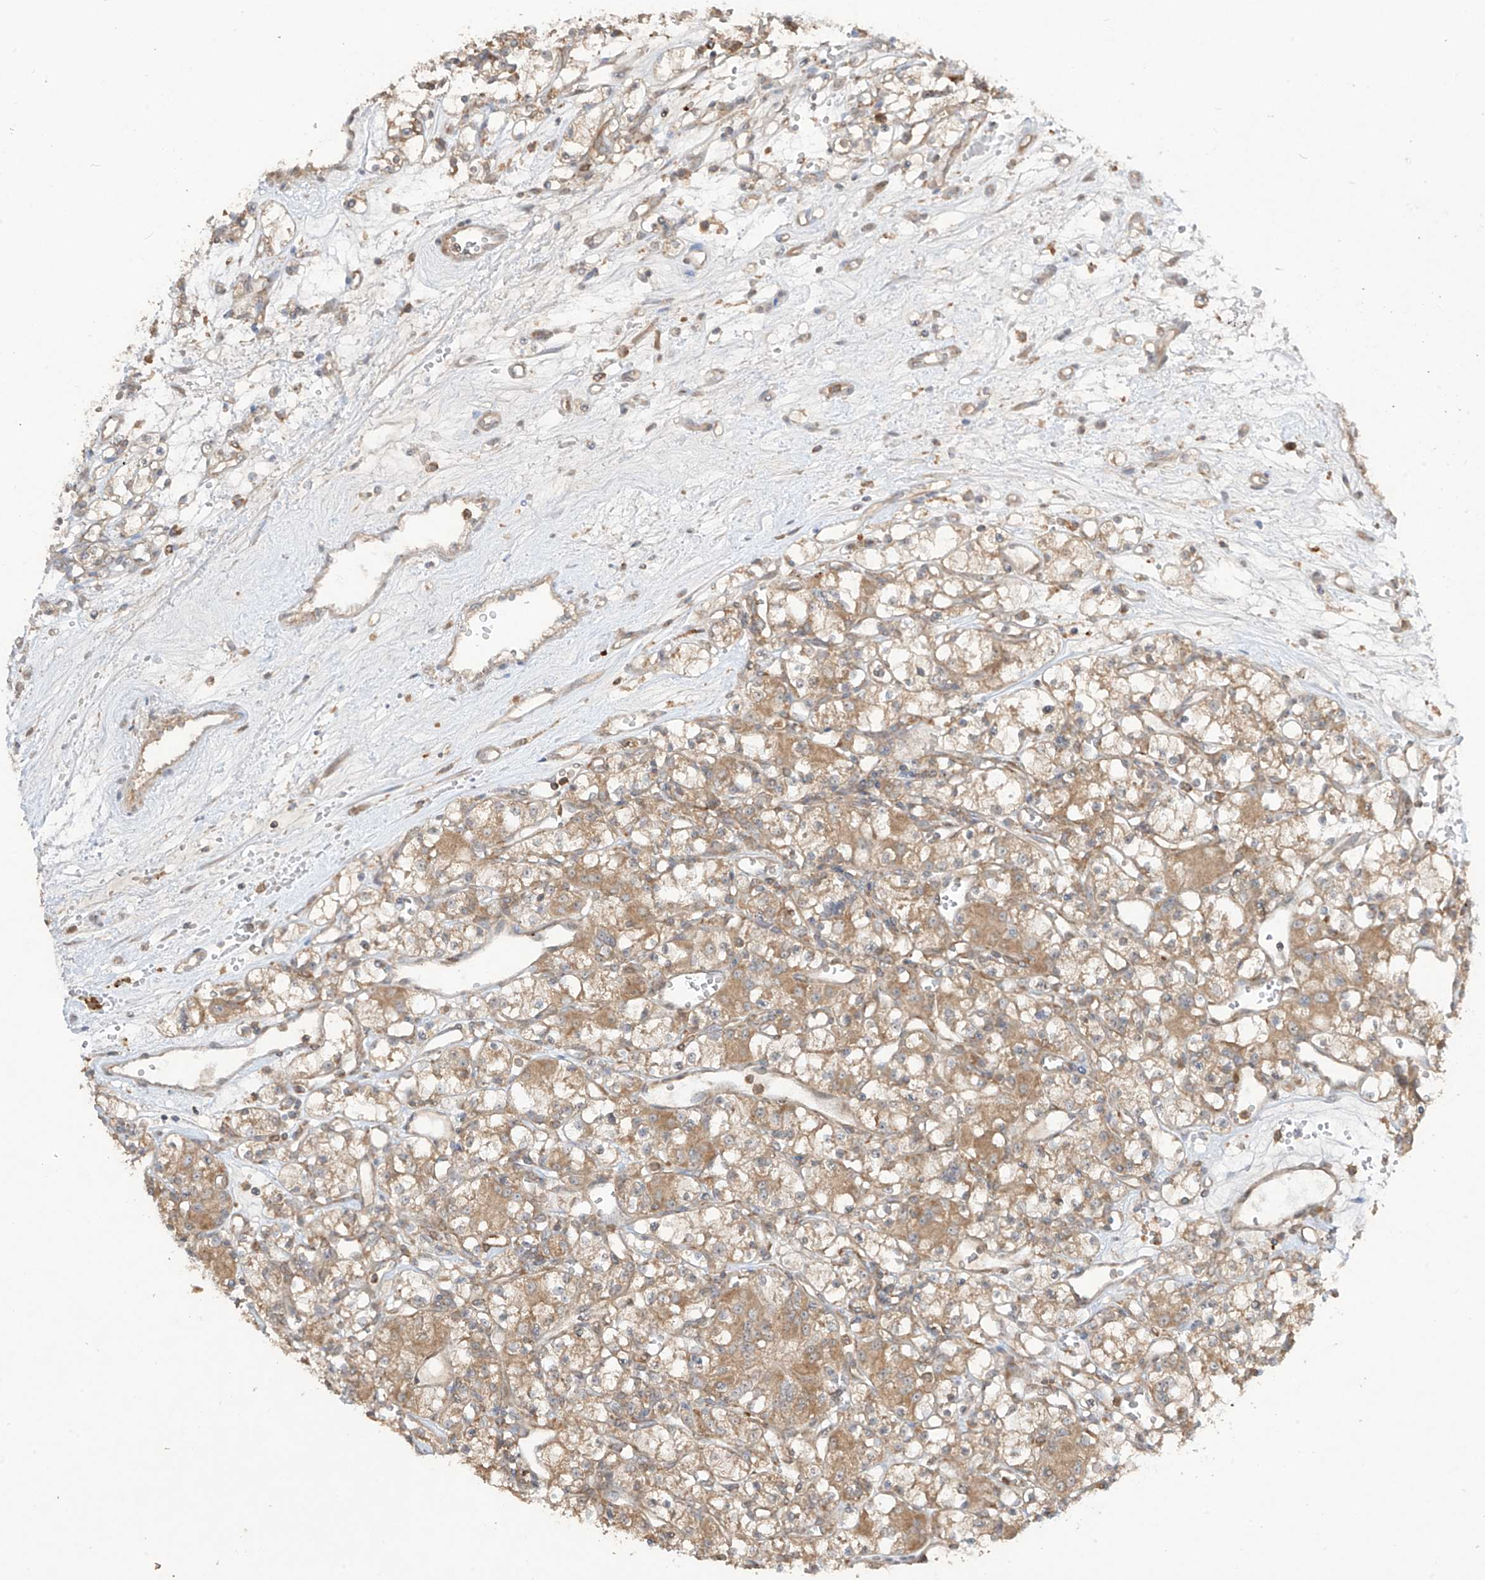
{"staining": {"intensity": "moderate", "quantity": ">75%", "location": "cytoplasmic/membranous"}, "tissue": "renal cancer", "cell_type": "Tumor cells", "image_type": "cancer", "snomed": [{"axis": "morphology", "description": "Adenocarcinoma, NOS"}, {"axis": "topography", "description": "Kidney"}], "caption": "Moderate cytoplasmic/membranous protein positivity is seen in about >75% of tumor cells in renal cancer (adenocarcinoma).", "gene": "LDAH", "patient": {"sex": "female", "age": 59}}